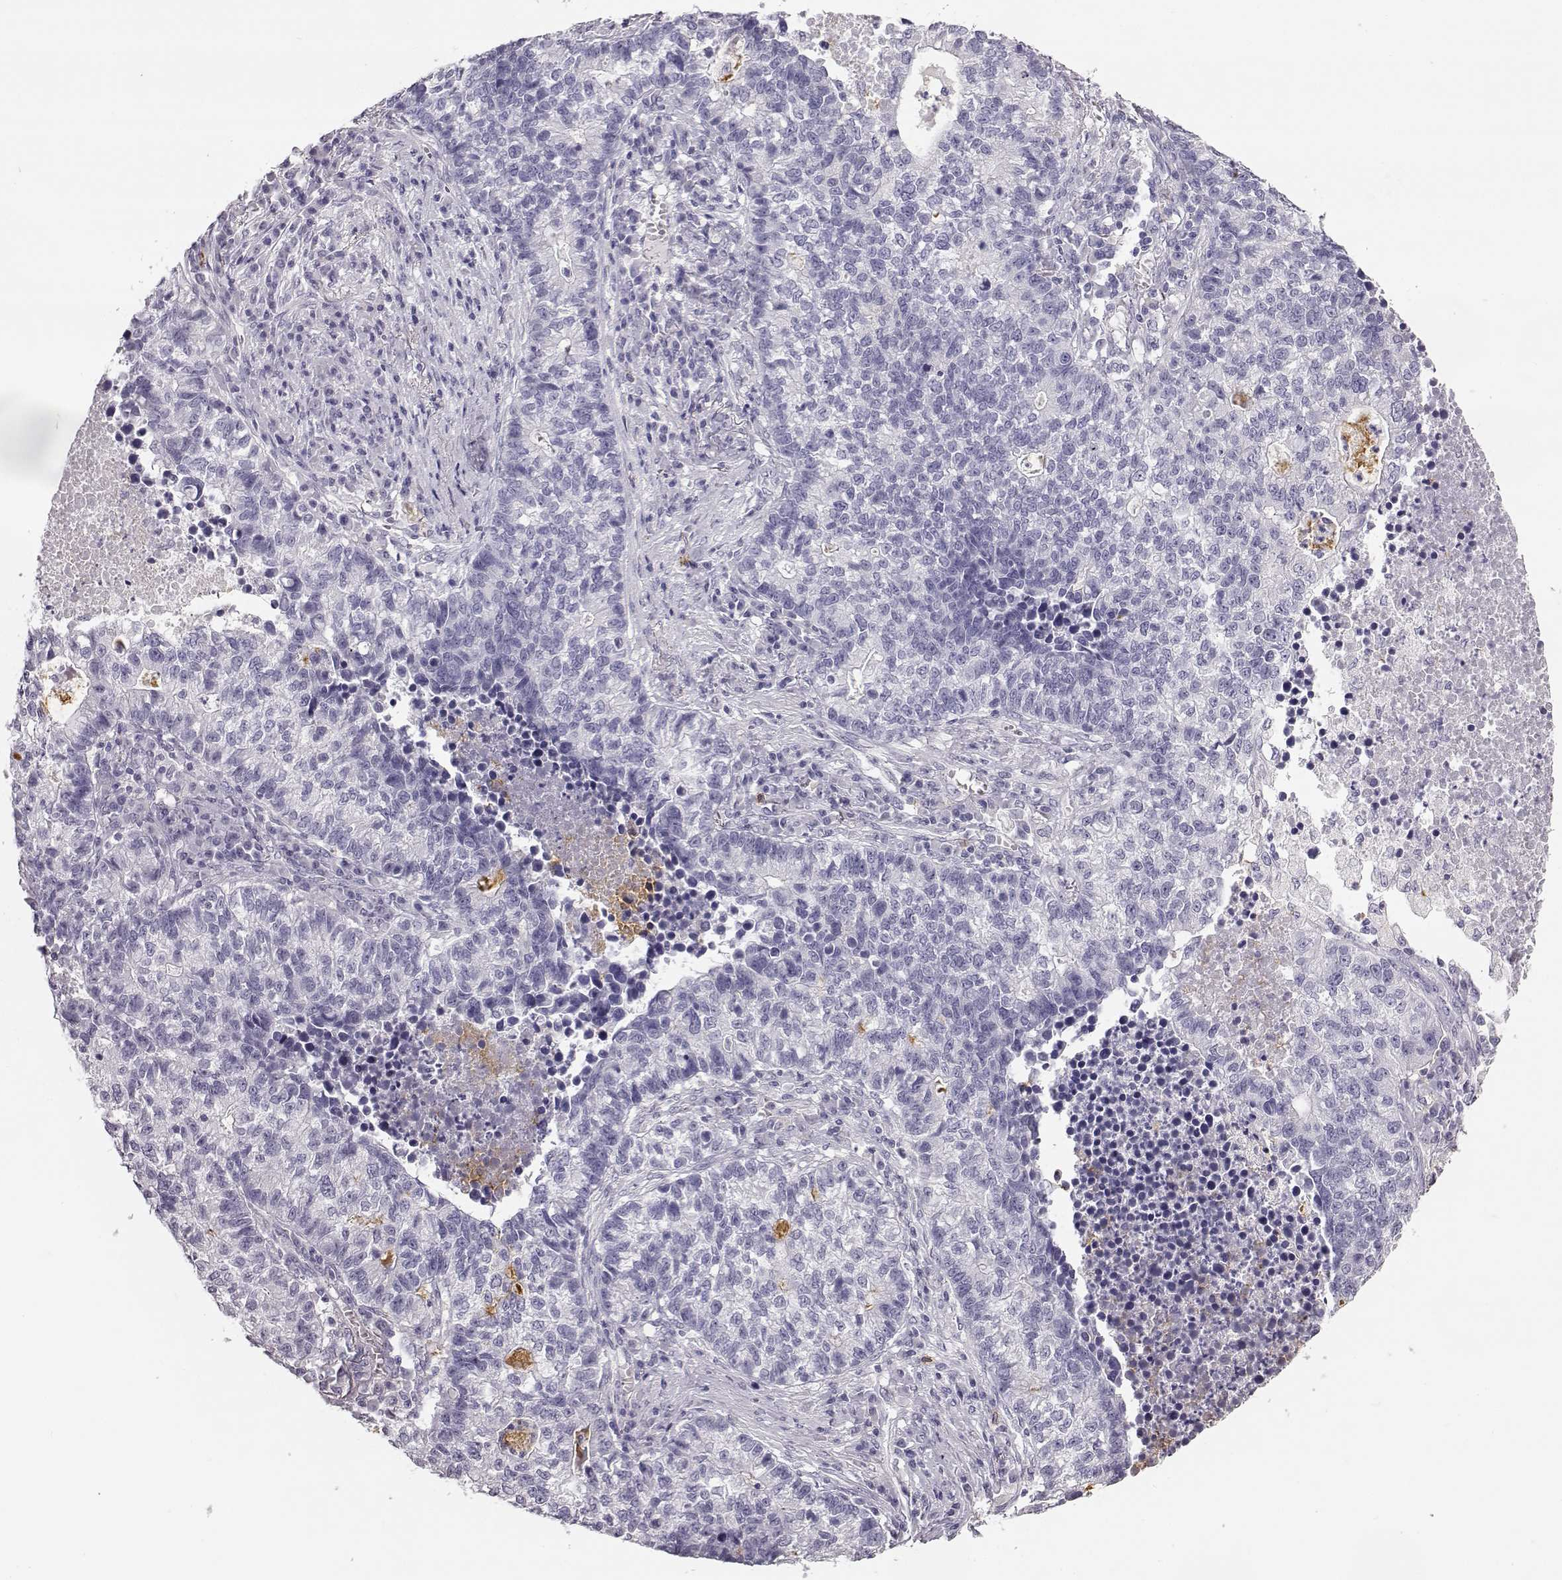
{"staining": {"intensity": "negative", "quantity": "none", "location": "none"}, "tissue": "lung cancer", "cell_type": "Tumor cells", "image_type": "cancer", "snomed": [{"axis": "morphology", "description": "Adenocarcinoma, NOS"}, {"axis": "topography", "description": "Lung"}], "caption": "High power microscopy image of an immunohistochemistry histopathology image of lung cancer, revealing no significant staining in tumor cells.", "gene": "NPTXR", "patient": {"sex": "male", "age": 57}}